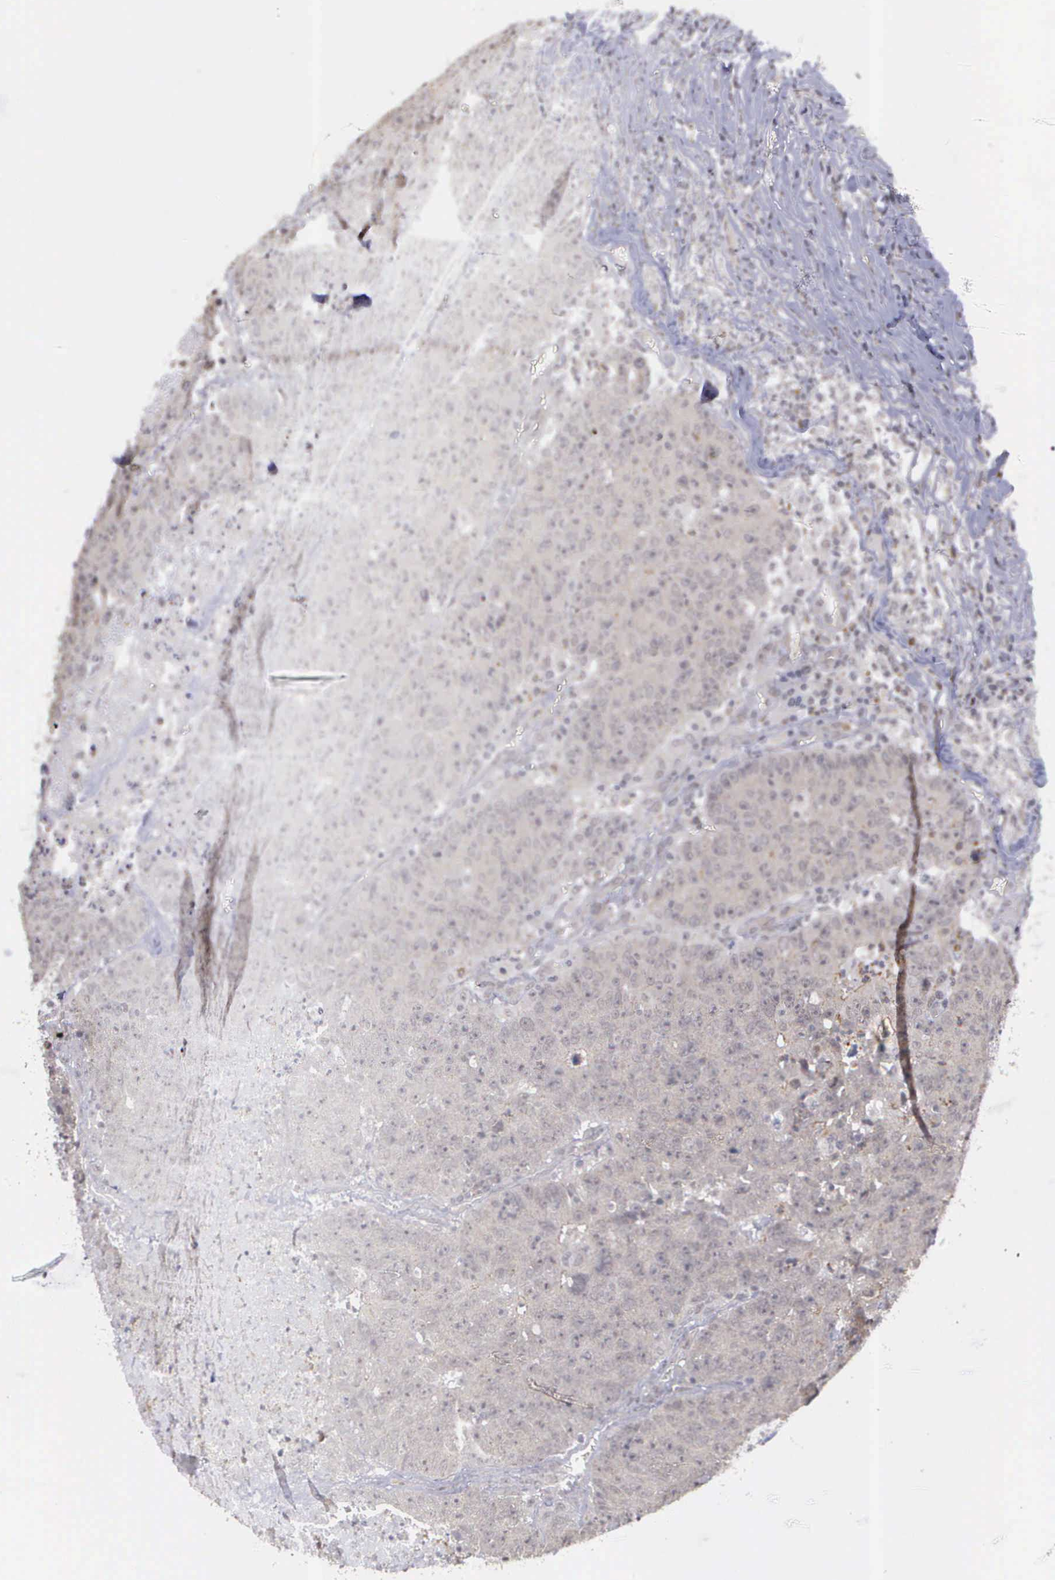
{"staining": {"intensity": "weak", "quantity": ">75%", "location": "cytoplasmic/membranous,nuclear"}, "tissue": "colorectal cancer", "cell_type": "Tumor cells", "image_type": "cancer", "snomed": [{"axis": "morphology", "description": "Adenocarcinoma, NOS"}, {"axis": "topography", "description": "Colon"}], "caption": "The image reveals immunohistochemical staining of colorectal cancer. There is weak cytoplasmic/membranous and nuclear positivity is present in approximately >75% of tumor cells. Using DAB (brown) and hematoxylin (blue) stains, captured at high magnification using brightfield microscopy.", "gene": "MAP3K9", "patient": {"sex": "female", "age": 53}}